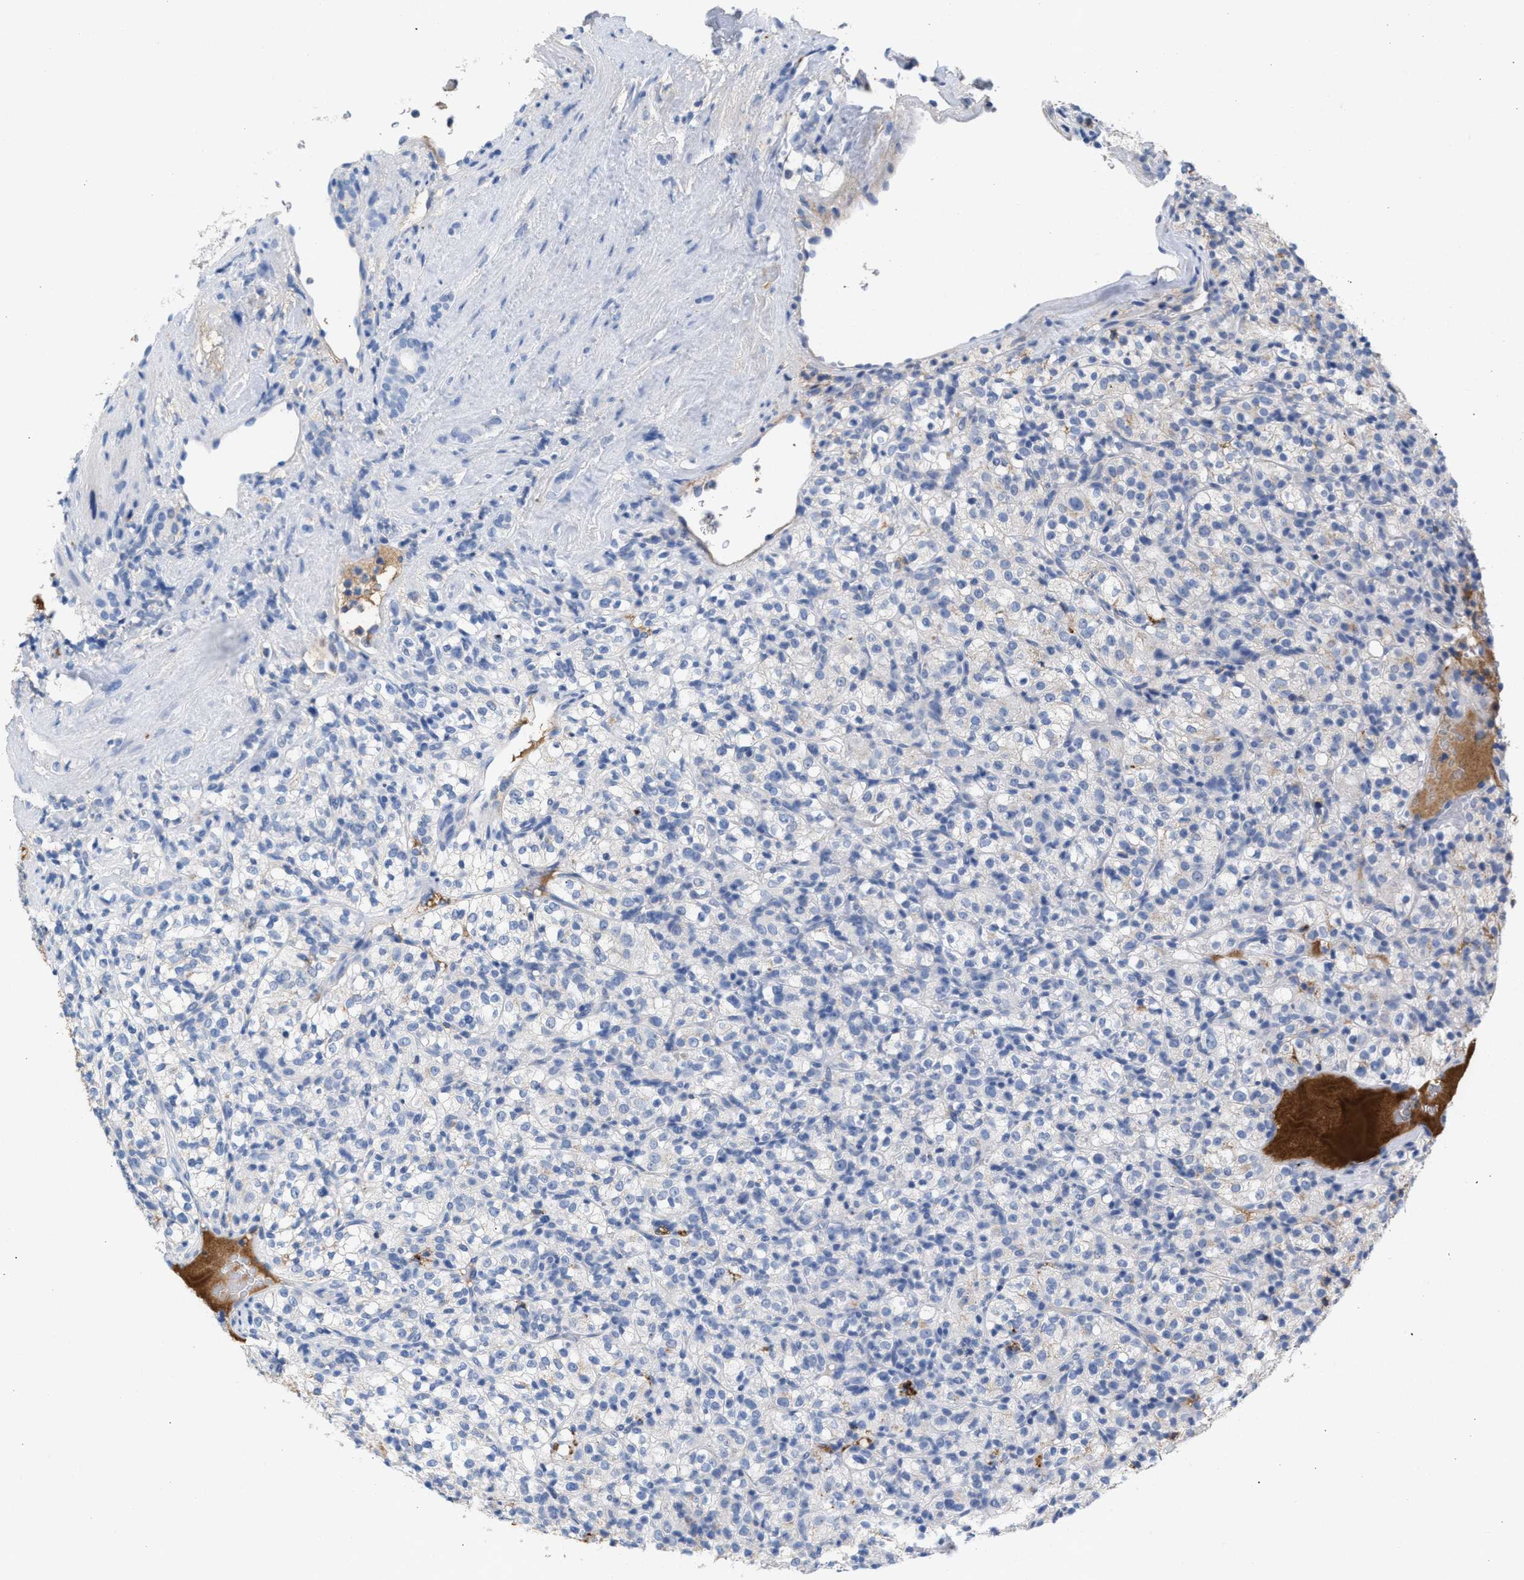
{"staining": {"intensity": "negative", "quantity": "none", "location": "none"}, "tissue": "renal cancer", "cell_type": "Tumor cells", "image_type": "cancer", "snomed": [{"axis": "morphology", "description": "Normal tissue, NOS"}, {"axis": "morphology", "description": "Adenocarcinoma, NOS"}, {"axis": "topography", "description": "Kidney"}], "caption": "Image shows no protein positivity in tumor cells of renal cancer (adenocarcinoma) tissue. (DAB (3,3'-diaminobenzidine) immunohistochemistry, high magnification).", "gene": "APOH", "patient": {"sex": "female", "age": 72}}